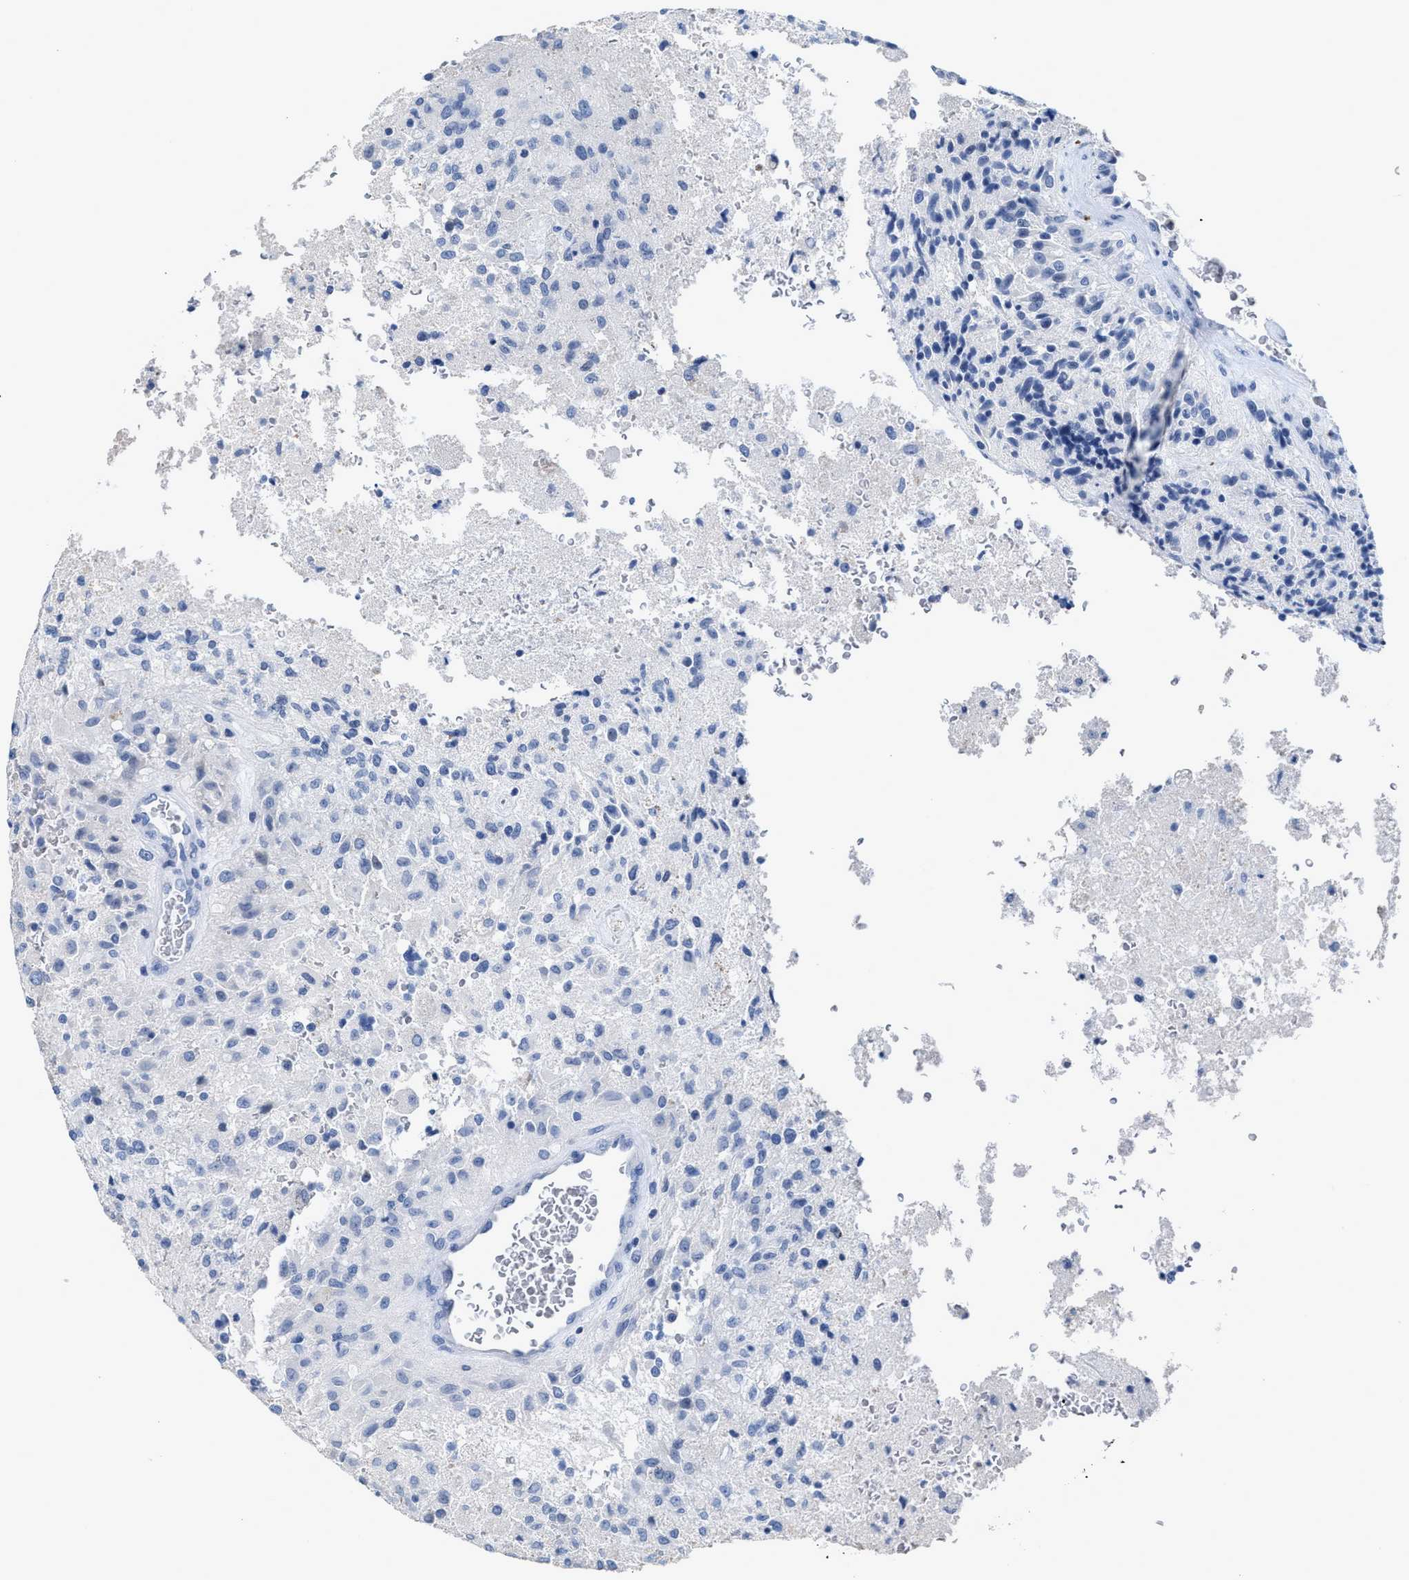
{"staining": {"intensity": "negative", "quantity": "none", "location": "none"}, "tissue": "glioma", "cell_type": "Tumor cells", "image_type": "cancer", "snomed": [{"axis": "morphology", "description": "Normal tissue, NOS"}, {"axis": "morphology", "description": "Glioma, malignant, High grade"}, {"axis": "topography", "description": "Cerebral cortex"}], "caption": "DAB immunohistochemical staining of malignant glioma (high-grade) displays no significant positivity in tumor cells. (DAB (3,3'-diaminobenzidine) immunohistochemistry (IHC), high magnification).", "gene": "CEACAM5", "patient": {"sex": "male", "age": 77}}